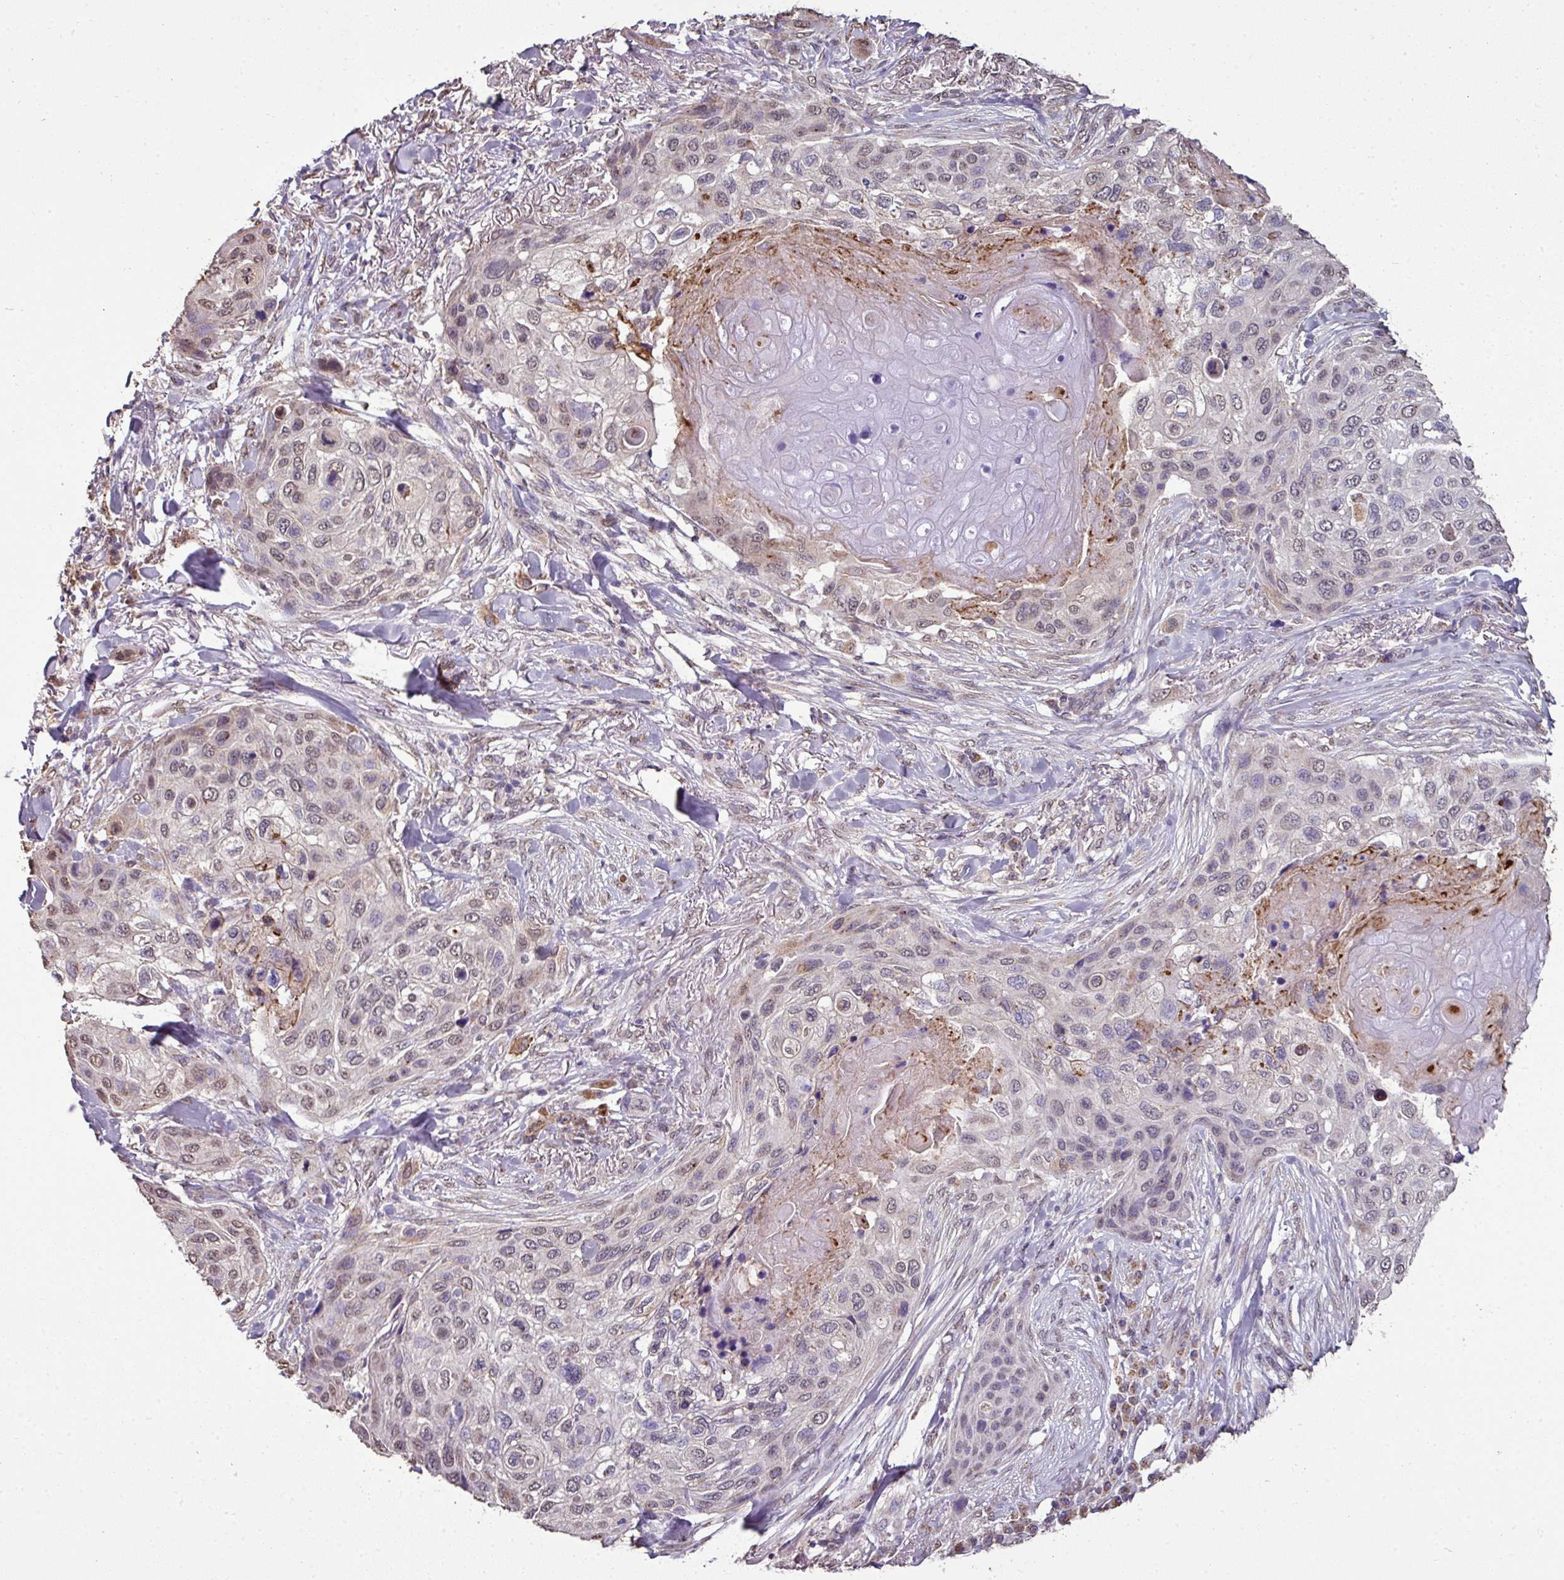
{"staining": {"intensity": "weak", "quantity": "25%-75%", "location": "nuclear"}, "tissue": "skin cancer", "cell_type": "Tumor cells", "image_type": "cancer", "snomed": [{"axis": "morphology", "description": "Squamous cell carcinoma, NOS"}, {"axis": "topography", "description": "Skin"}], "caption": "A high-resolution photomicrograph shows immunohistochemistry (IHC) staining of skin squamous cell carcinoma, which demonstrates weak nuclear positivity in about 25%-75% of tumor cells. The staining was performed using DAB, with brown indicating positive protein expression. Nuclei are stained blue with hematoxylin.", "gene": "JPH2", "patient": {"sex": "female", "age": 87}}